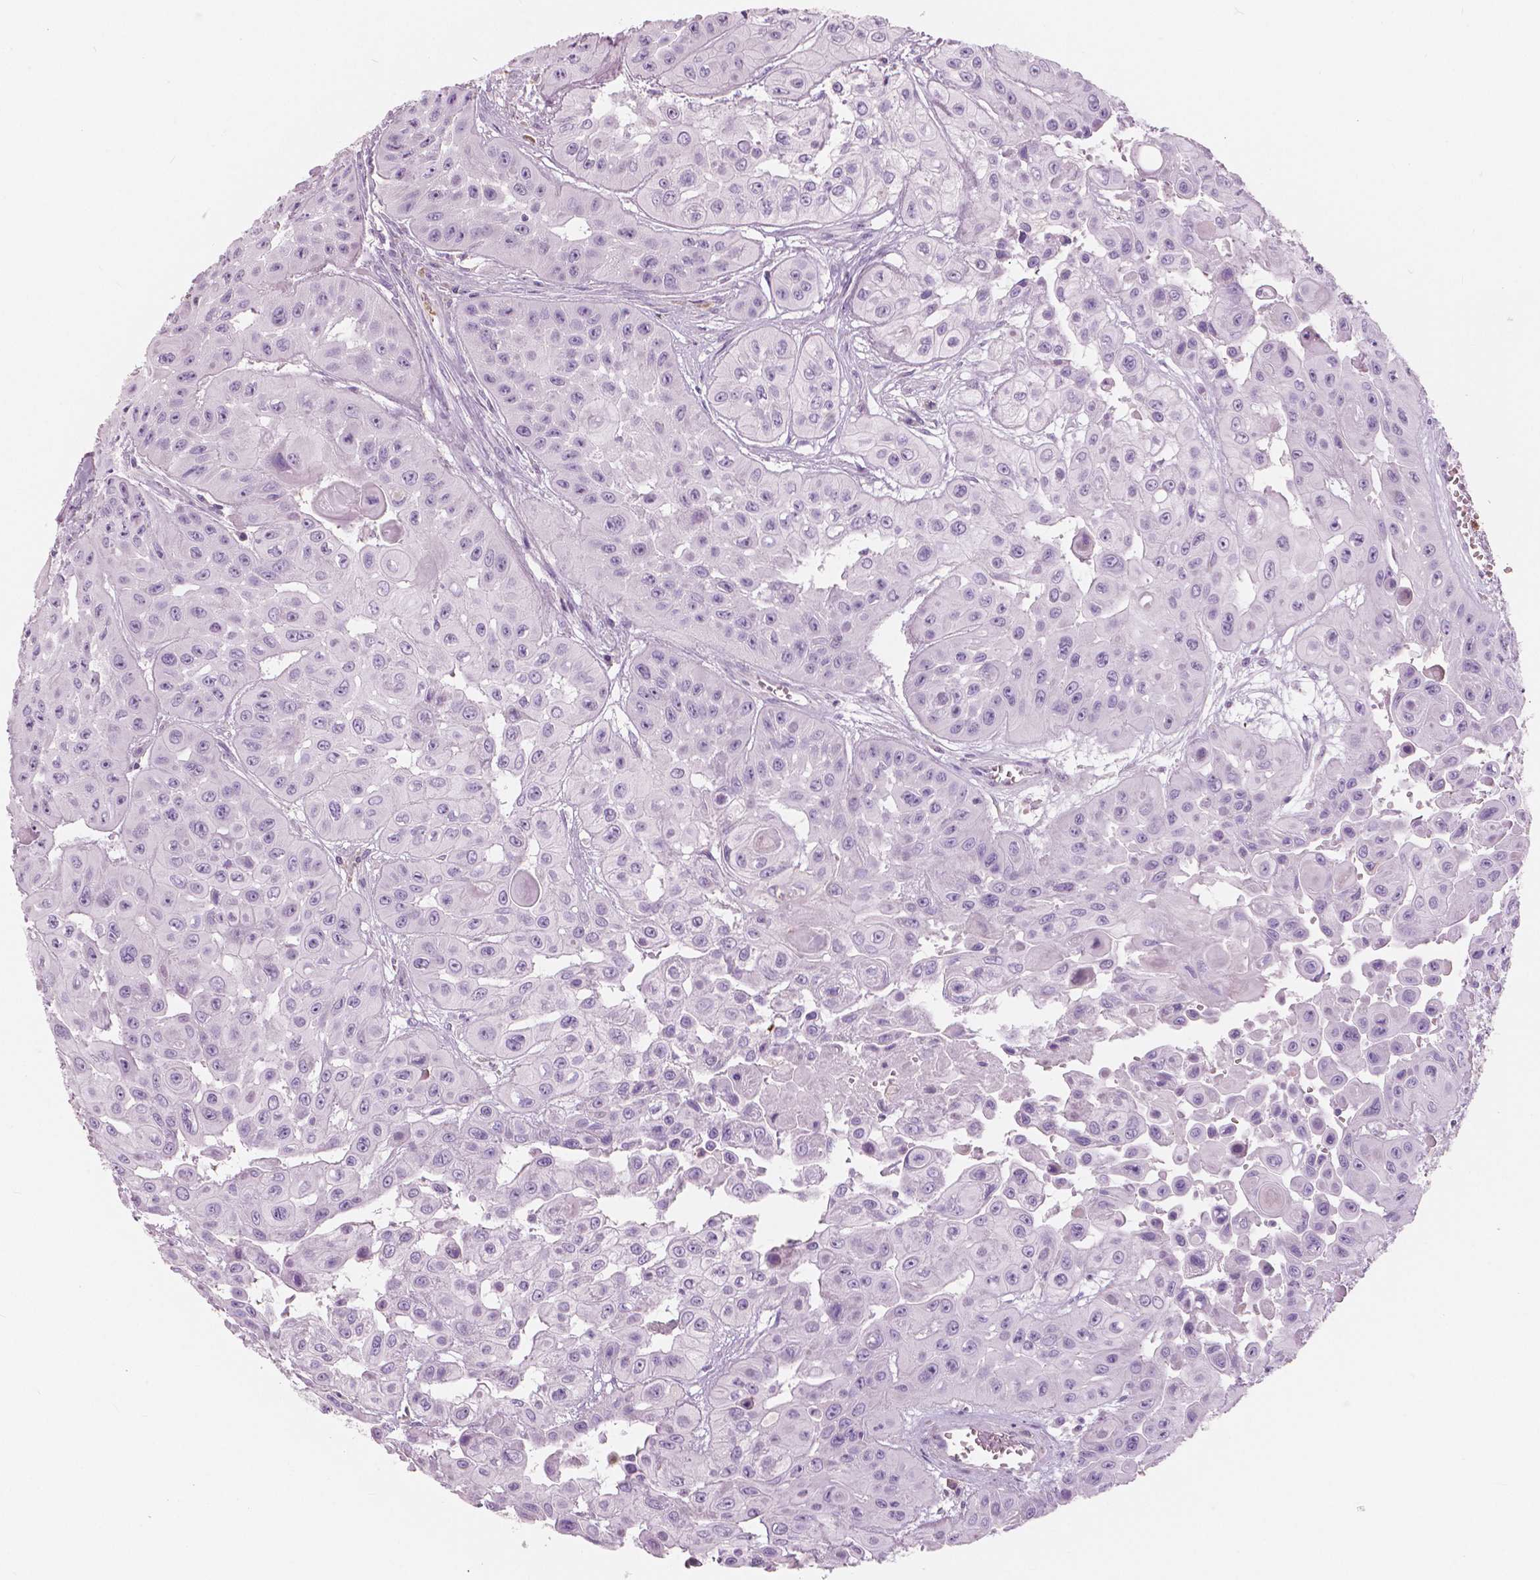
{"staining": {"intensity": "negative", "quantity": "none", "location": "none"}, "tissue": "head and neck cancer", "cell_type": "Tumor cells", "image_type": "cancer", "snomed": [{"axis": "morphology", "description": "Adenocarcinoma, NOS"}, {"axis": "topography", "description": "Head-Neck"}], "caption": "The photomicrograph exhibits no significant staining in tumor cells of adenocarcinoma (head and neck).", "gene": "CXCR2", "patient": {"sex": "male", "age": 73}}